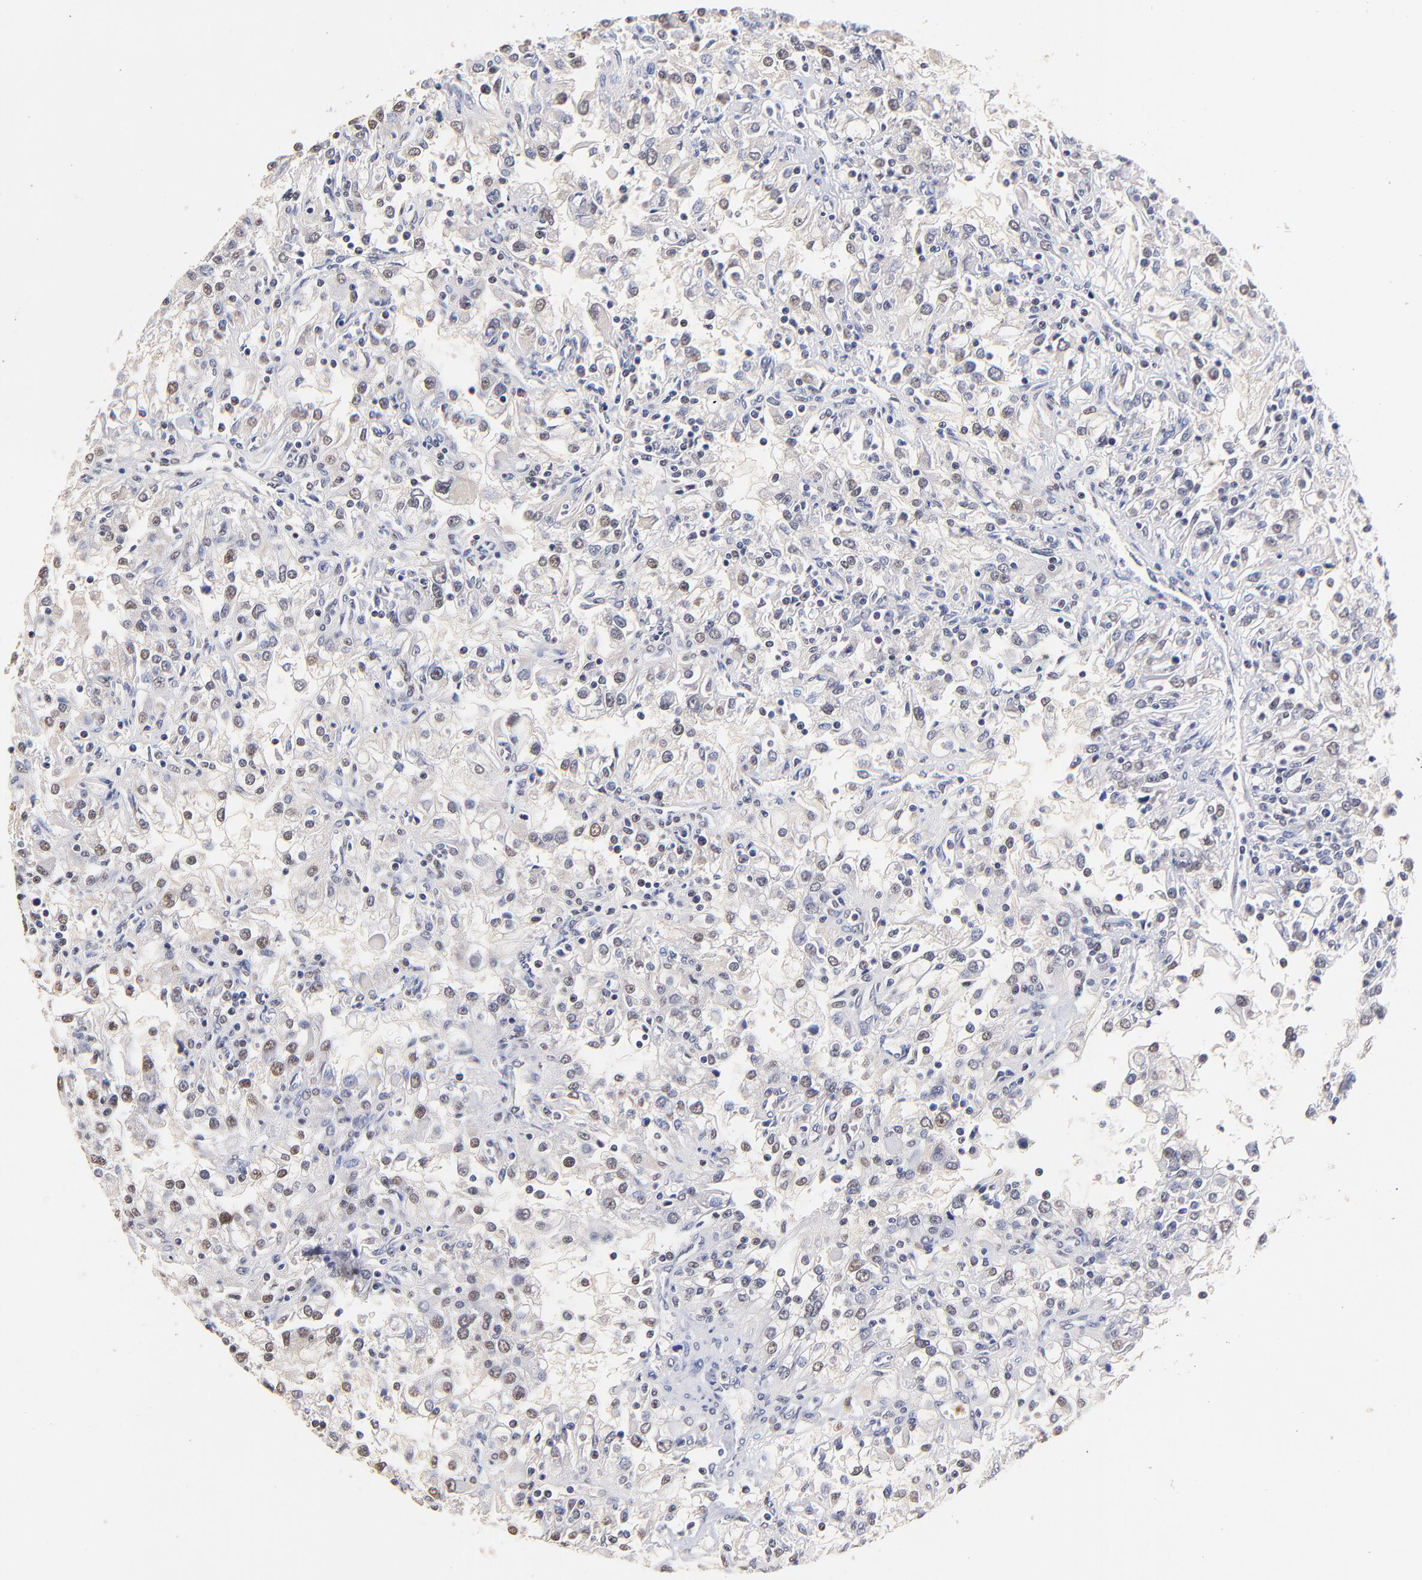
{"staining": {"intensity": "weak", "quantity": "<25%", "location": "nuclear"}, "tissue": "renal cancer", "cell_type": "Tumor cells", "image_type": "cancer", "snomed": [{"axis": "morphology", "description": "Adenocarcinoma, NOS"}, {"axis": "topography", "description": "Kidney"}], "caption": "Tumor cells are negative for brown protein staining in adenocarcinoma (renal).", "gene": "BBOF1", "patient": {"sex": "female", "age": 52}}